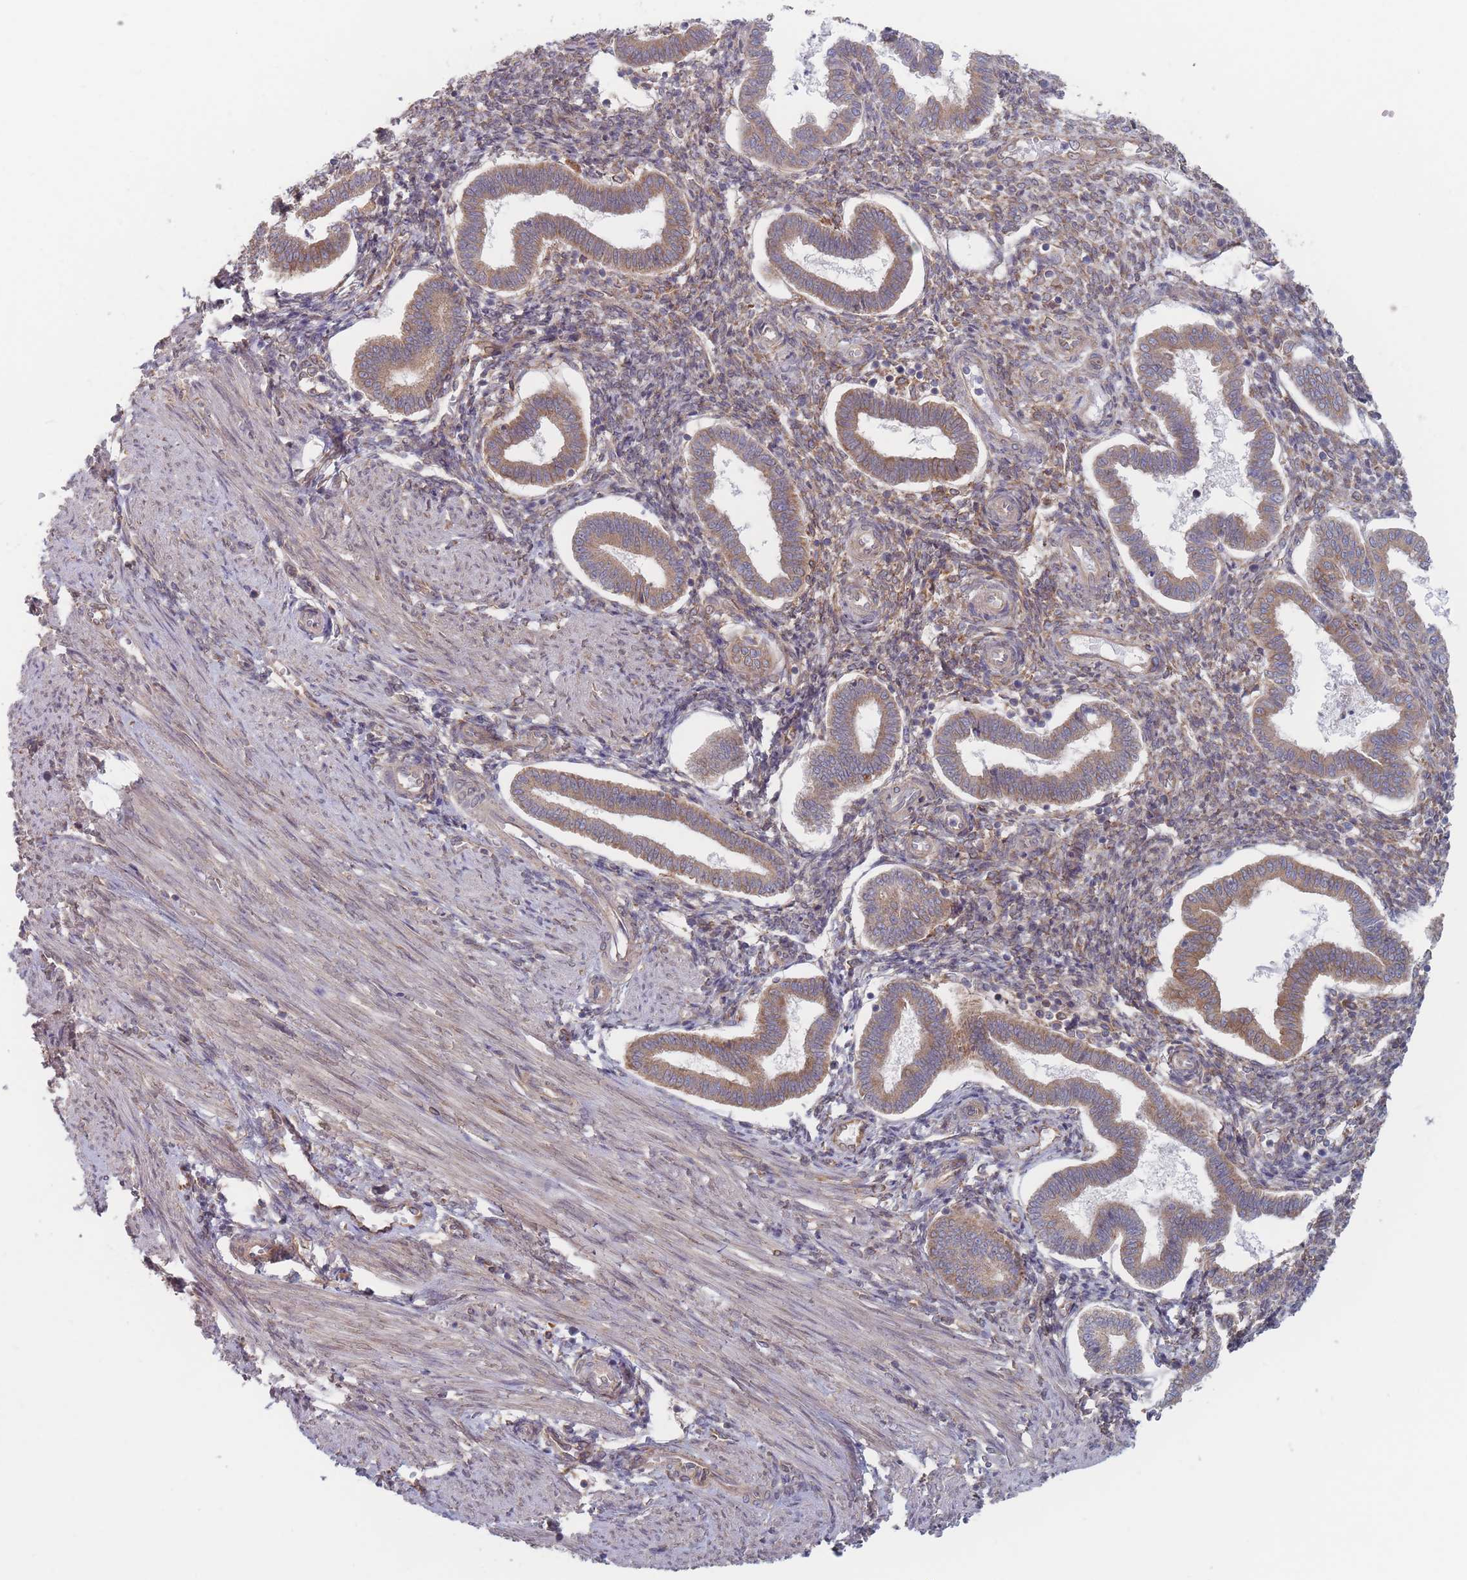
{"staining": {"intensity": "moderate", "quantity": "25%-75%", "location": "cytoplasmic/membranous"}, "tissue": "endometrium", "cell_type": "Cells in endometrial stroma", "image_type": "normal", "snomed": [{"axis": "morphology", "description": "Normal tissue, NOS"}, {"axis": "topography", "description": "Endometrium"}], "caption": "A medium amount of moderate cytoplasmic/membranous positivity is appreciated in approximately 25%-75% of cells in endometrial stroma in benign endometrium.", "gene": "KDSR", "patient": {"sex": "female", "age": 24}}